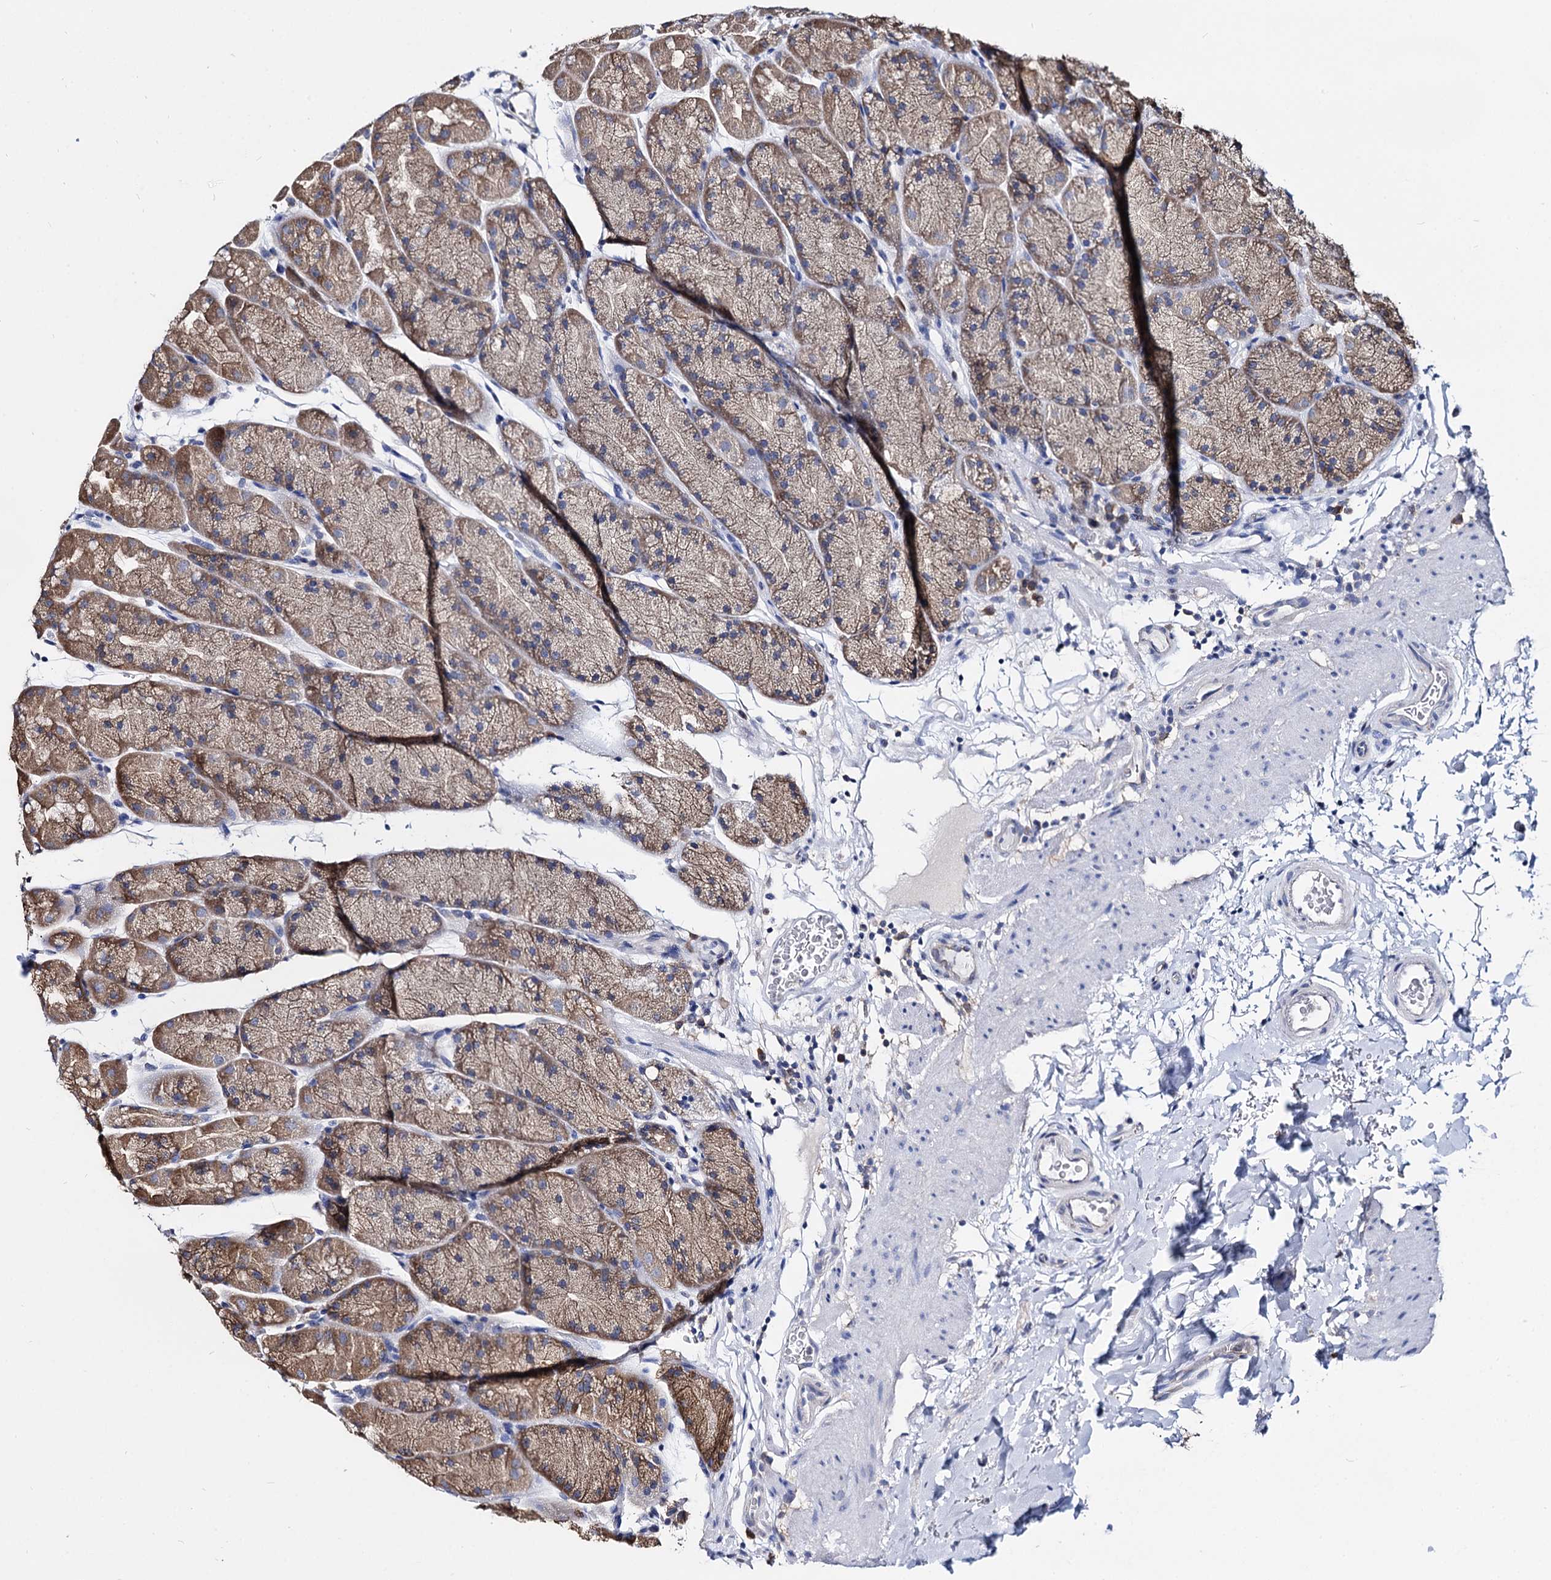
{"staining": {"intensity": "moderate", "quantity": "25%-75%", "location": "cytoplasmic/membranous"}, "tissue": "stomach", "cell_type": "Glandular cells", "image_type": "normal", "snomed": [{"axis": "morphology", "description": "Normal tissue, NOS"}, {"axis": "topography", "description": "Stomach, upper"}, {"axis": "topography", "description": "Stomach, lower"}], "caption": "Immunohistochemistry (IHC) image of normal stomach stained for a protein (brown), which demonstrates medium levels of moderate cytoplasmic/membranous expression in approximately 25%-75% of glandular cells.", "gene": "NME1", "patient": {"sex": "male", "age": 67}}